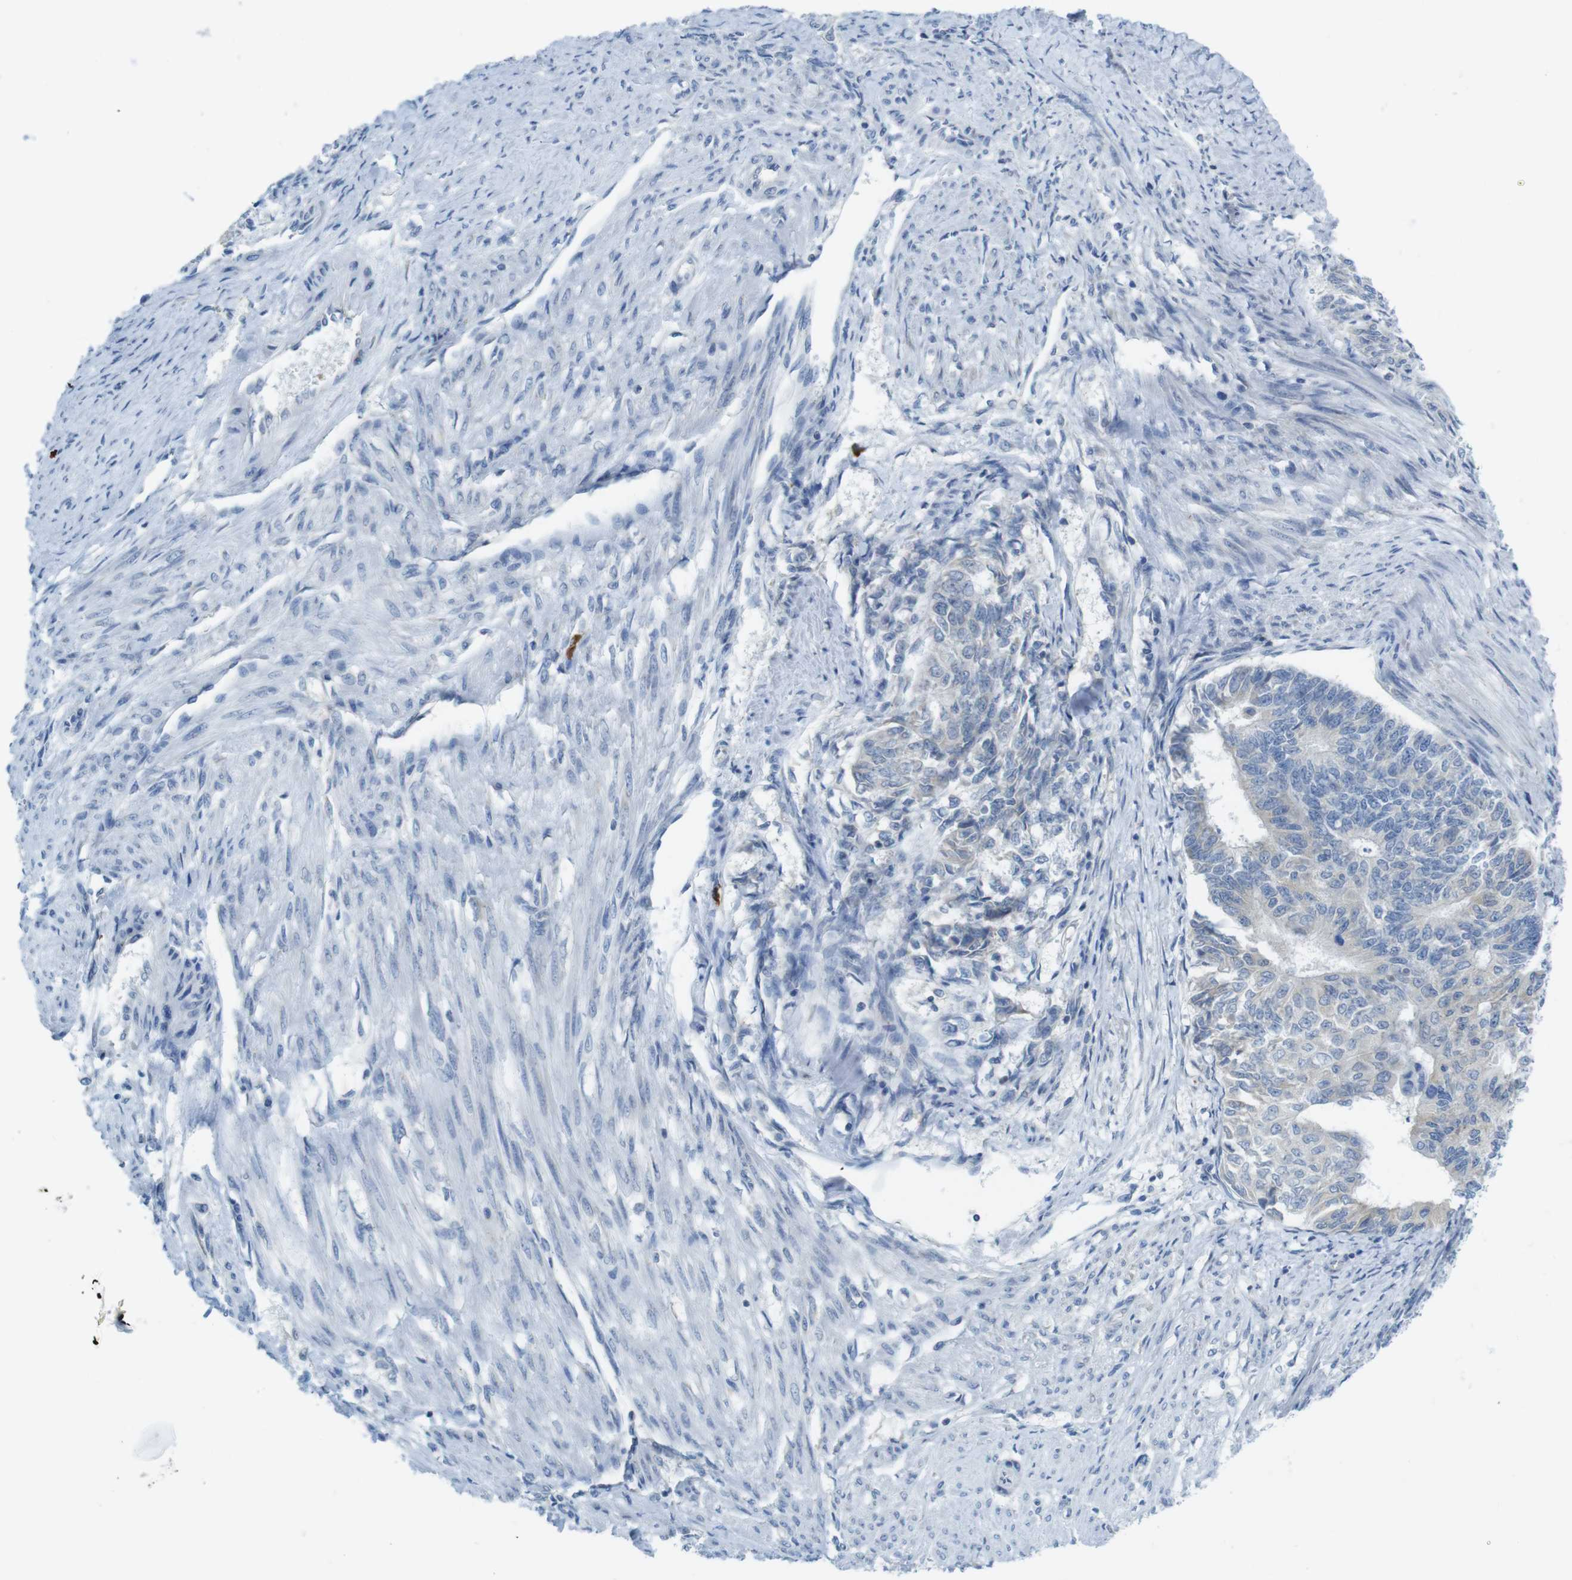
{"staining": {"intensity": "negative", "quantity": "none", "location": "none"}, "tissue": "endometrial cancer", "cell_type": "Tumor cells", "image_type": "cancer", "snomed": [{"axis": "morphology", "description": "Adenocarcinoma, NOS"}, {"axis": "topography", "description": "Endometrium"}], "caption": "Endometrial cancer stained for a protein using immunohistochemistry displays no staining tumor cells.", "gene": "CLPTM1L", "patient": {"sex": "female", "age": 32}}